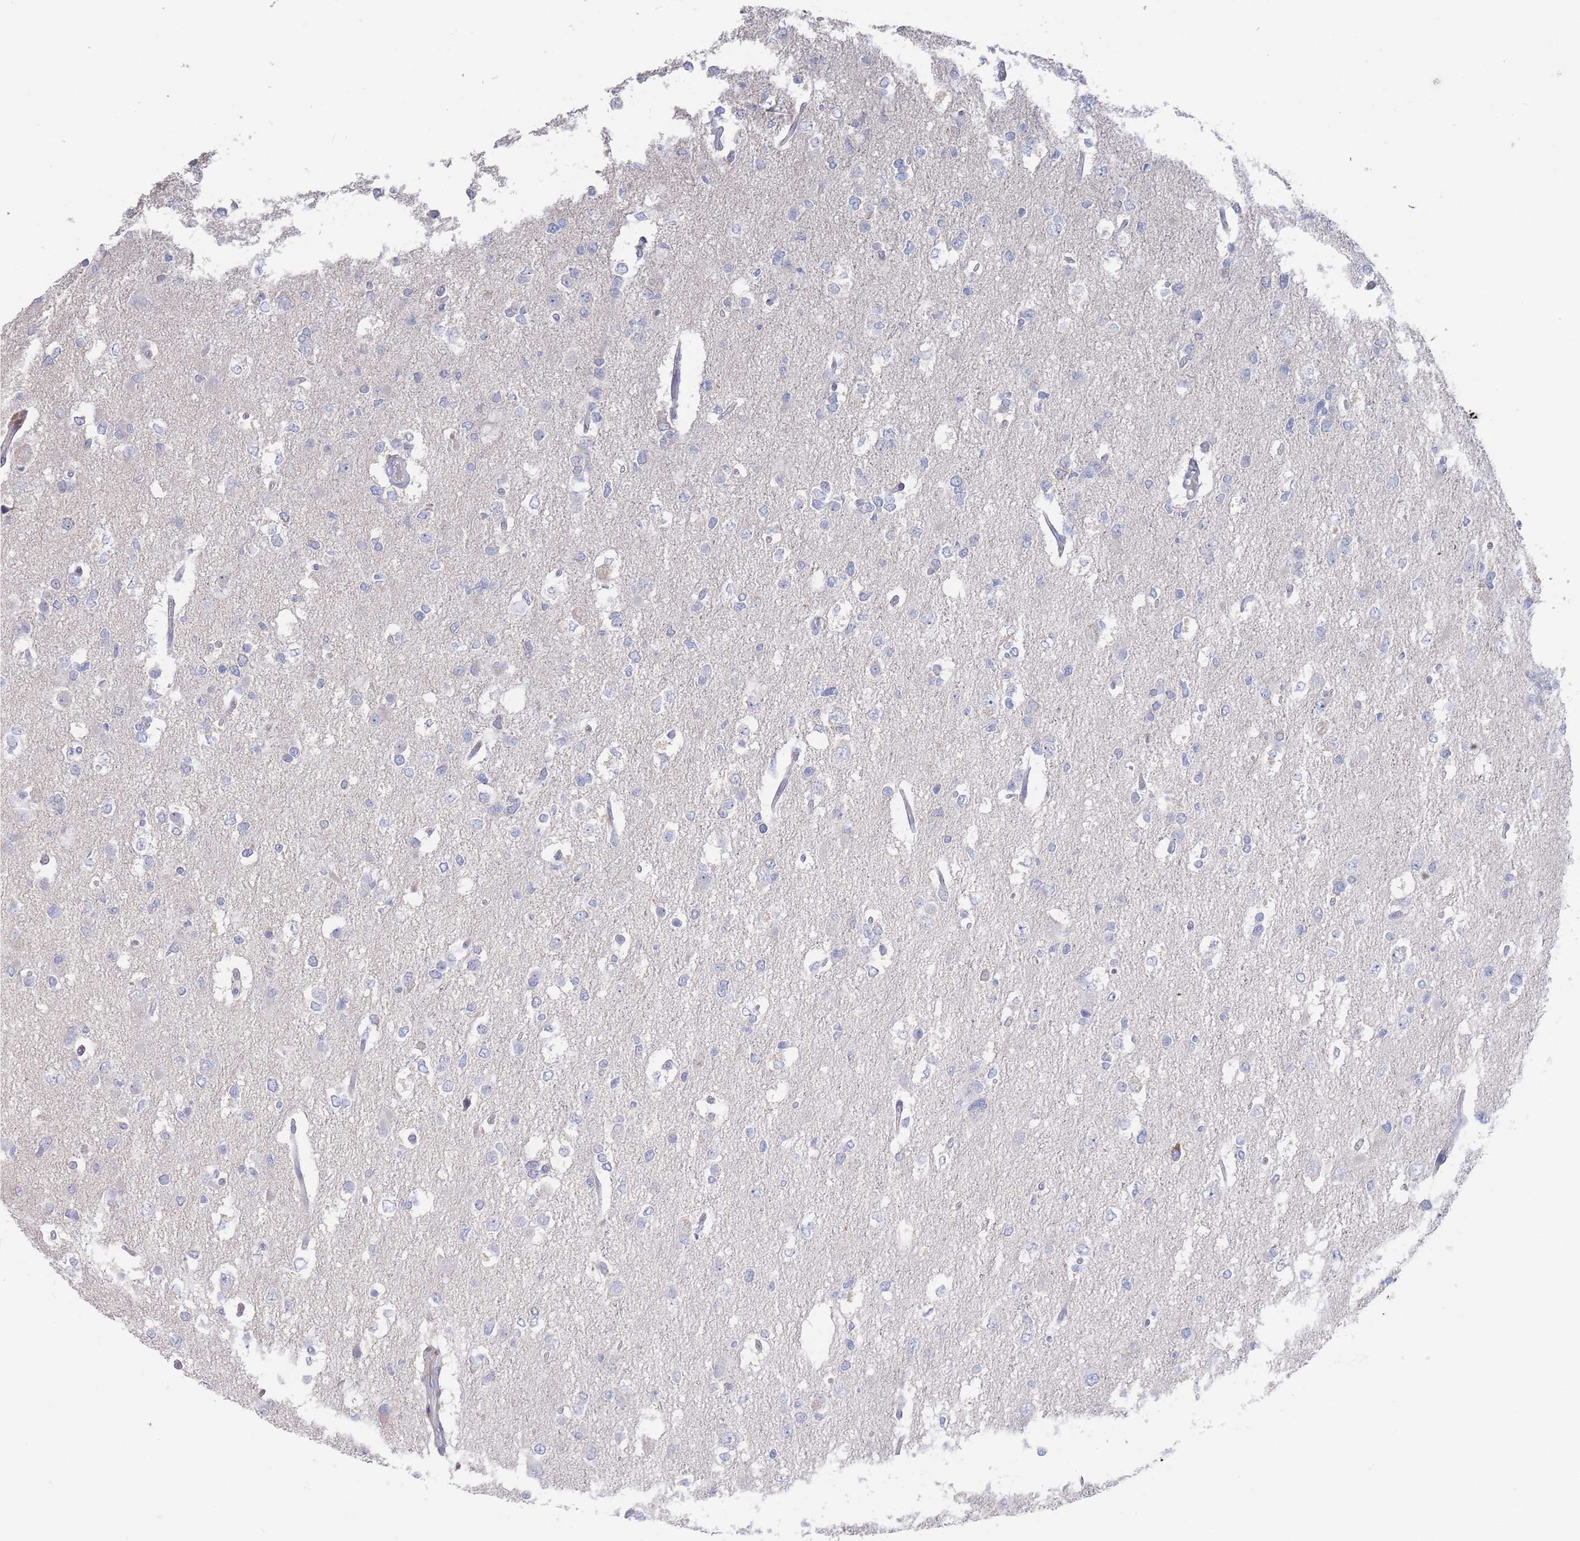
{"staining": {"intensity": "negative", "quantity": "none", "location": "none"}, "tissue": "glioma", "cell_type": "Tumor cells", "image_type": "cancer", "snomed": [{"axis": "morphology", "description": "Glioma, malignant, High grade"}, {"axis": "topography", "description": "Brain"}], "caption": "DAB (3,3'-diaminobenzidine) immunohistochemical staining of malignant glioma (high-grade) displays no significant positivity in tumor cells.", "gene": "TMCO3", "patient": {"sex": "male", "age": 53}}